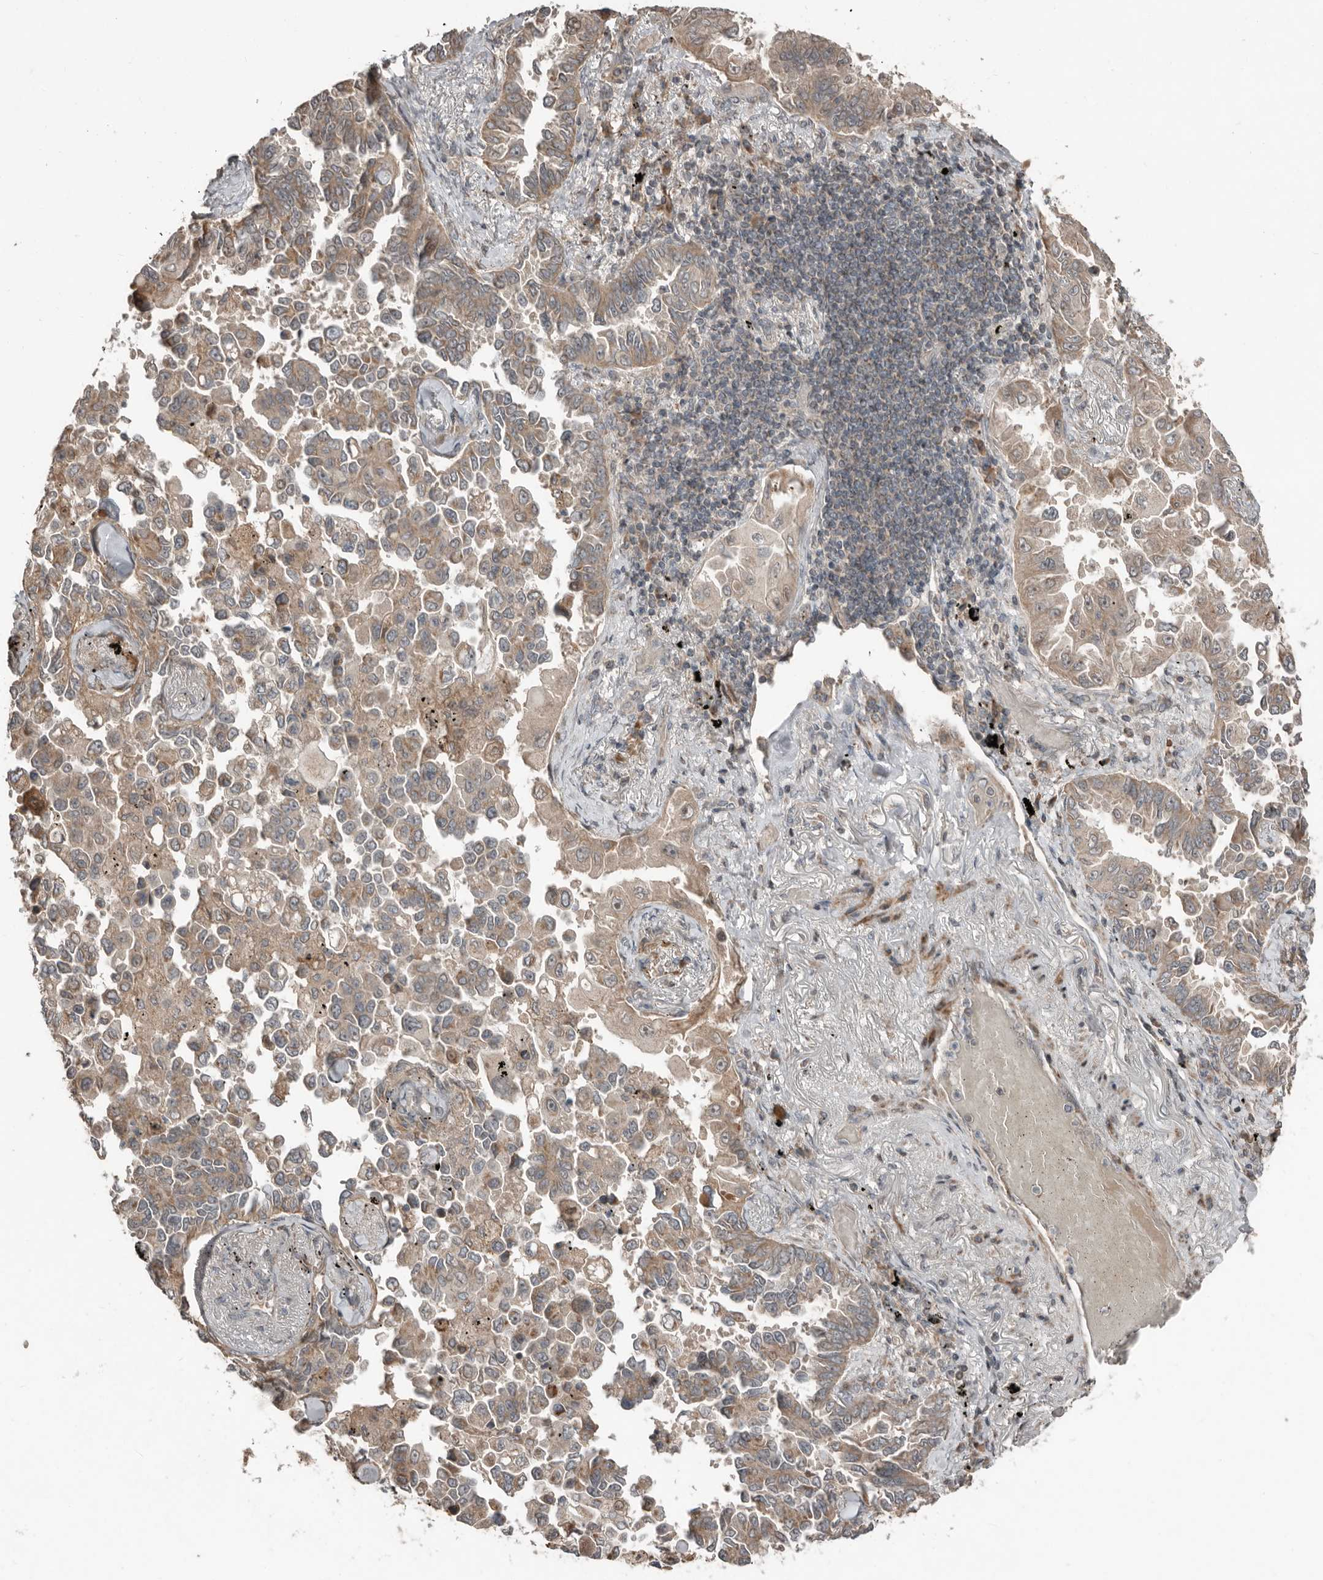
{"staining": {"intensity": "moderate", "quantity": "25%-75%", "location": "cytoplasmic/membranous"}, "tissue": "lung cancer", "cell_type": "Tumor cells", "image_type": "cancer", "snomed": [{"axis": "morphology", "description": "Adenocarcinoma, NOS"}, {"axis": "topography", "description": "Lung"}], "caption": "Moderate cytoplasmic/membranous protein expression is identified in about 25%-75% of tumor cells in lung cancer. (Stains: DAB in brown, nuclei in blue, Microscopy: brightfield microscopy at high magnification).", "gene": "SLC6A7", "patient": {"sex": "female", "age": 67}}